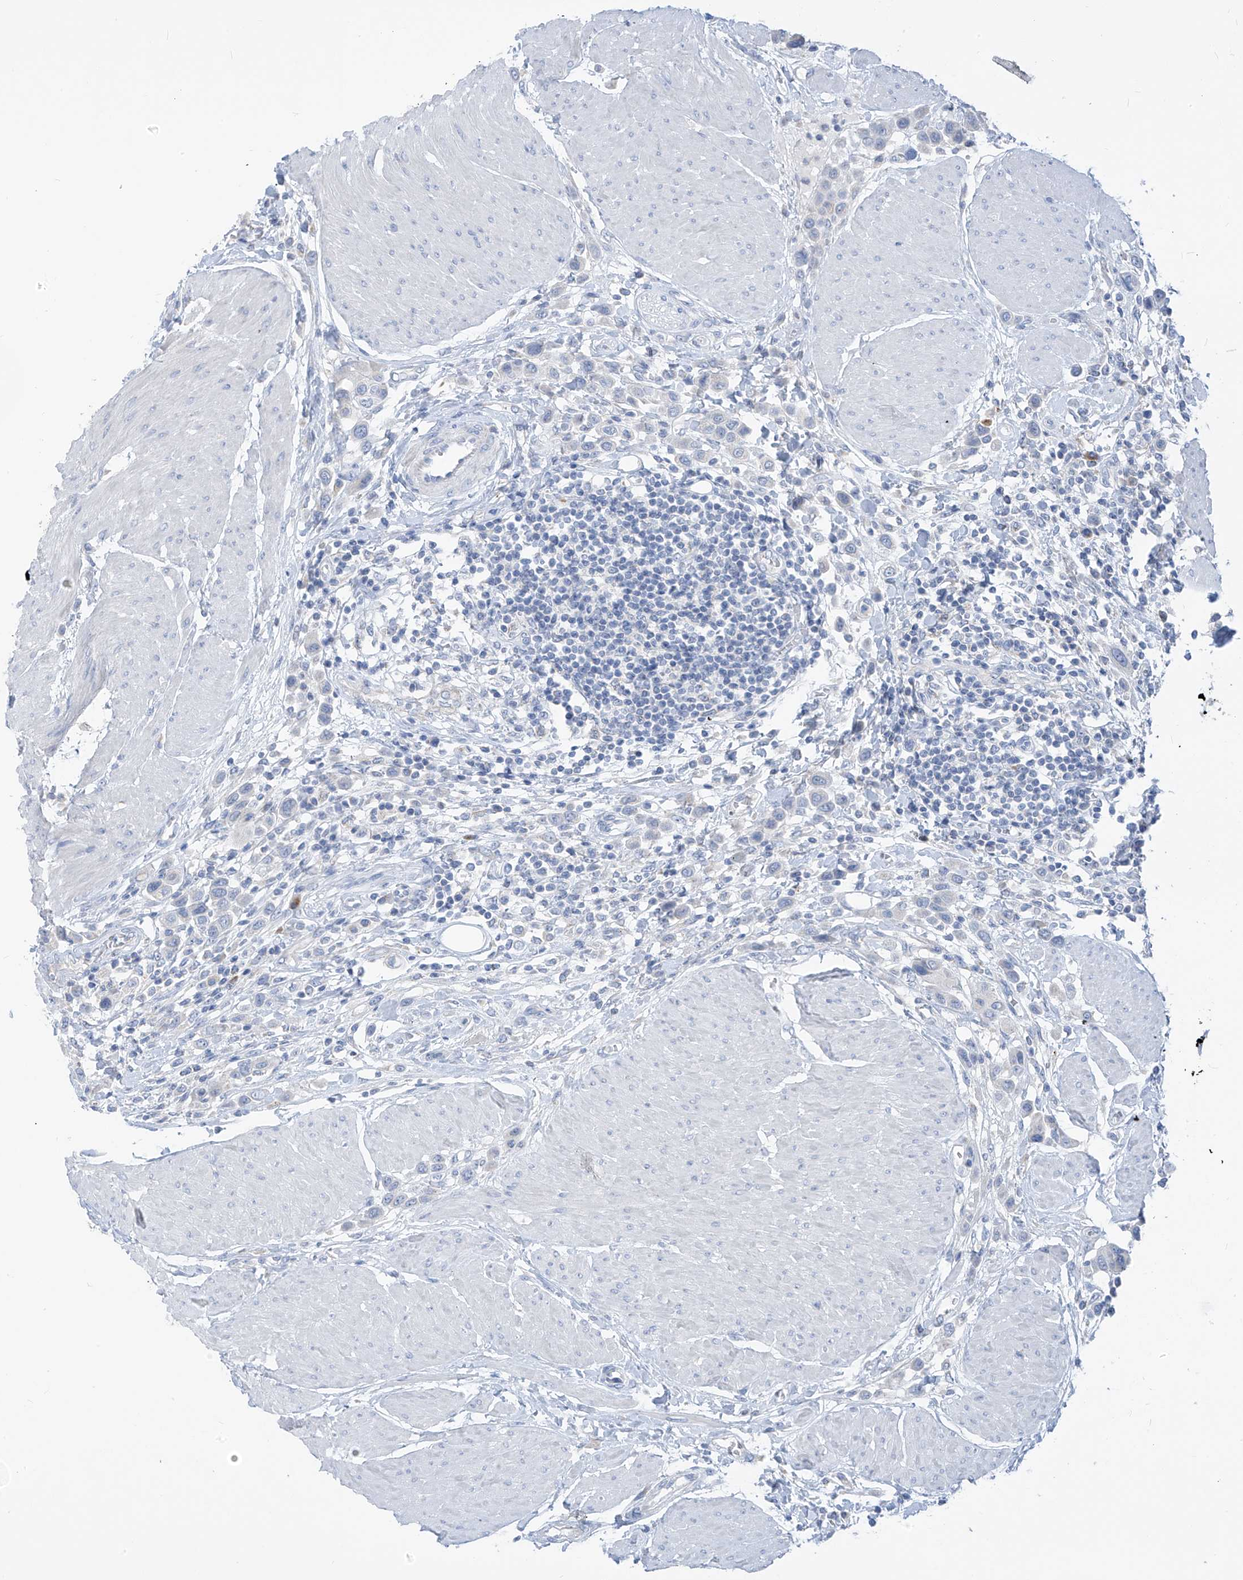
{"staining": {"intensity": "negative", "quantity": "none", "location": "none"}, "tissue": "urothelial cancer", "cell_type": "Tumor cells", "image_type": "cancer", "snomed": [{"axis": "morphology", "description": "Urothelial carcinoma, High grade"}, {"axis": "topography", "description": "Urinary bladder"}], "caption": "Immunohistochemistry (IHC) image of neoplastic tissue: high-grade urothelial carcinoma stained with DAB exhibits no significant protein staining in tumor cells.", "gene": "ZNF404", "patient": {"sex": "male", "age": 50}}